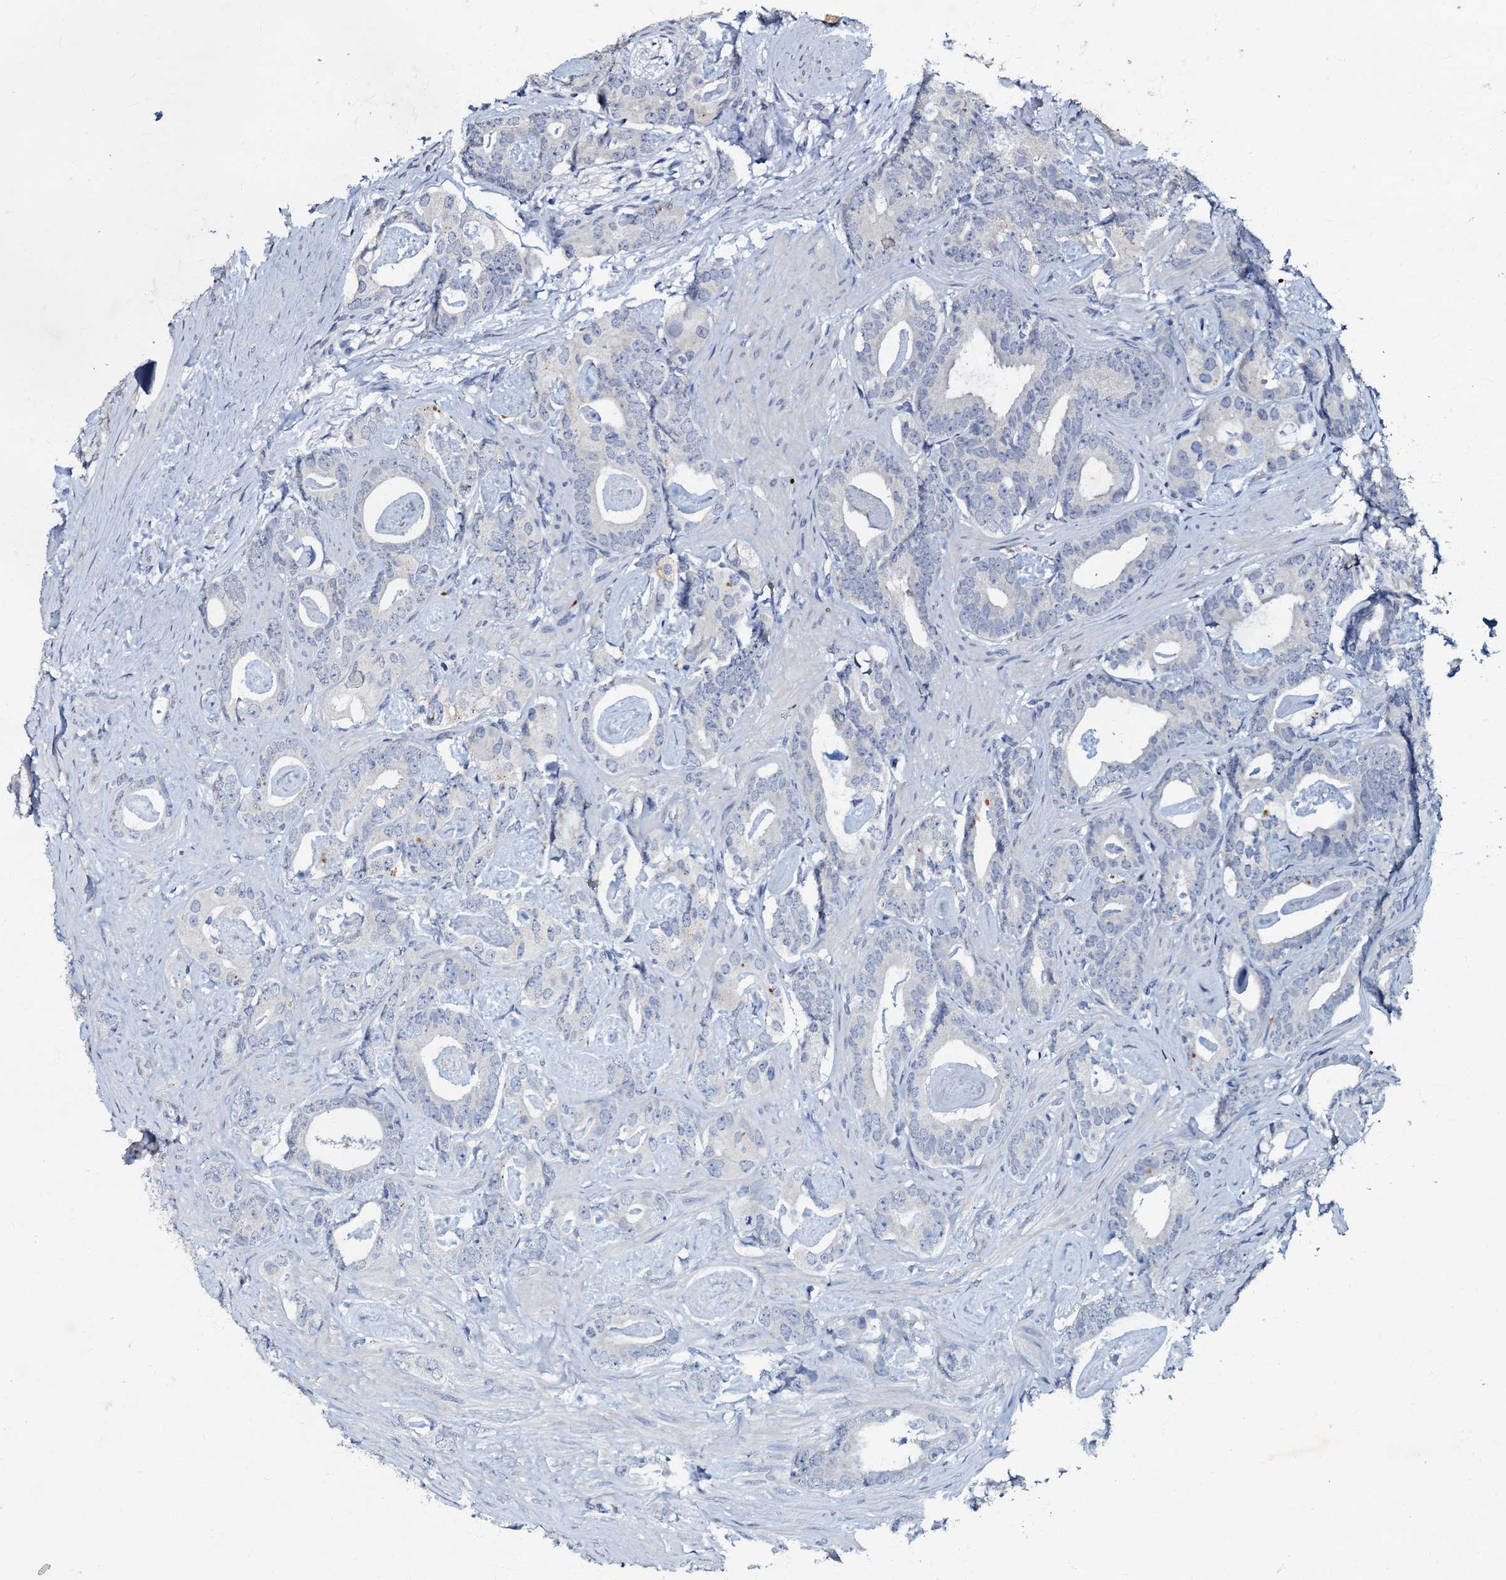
{"staining": {"intensity": "negative", "quantity": "none", "location": "none"}, "tissue": "prostate cancer", "cell_type": "Tumor cells", "image_type": "cancer", "snomed": [{"axis": "morphology", "description": "Adenocarcinoma, Low grade"}, {"axis": "topography", "description": "Prostate"}], "caption": "Tumor cells are negative for brown protein staining in prostate cancer.", "gene": "OLAH", "patient": {"sex": "male", "age": 63}}